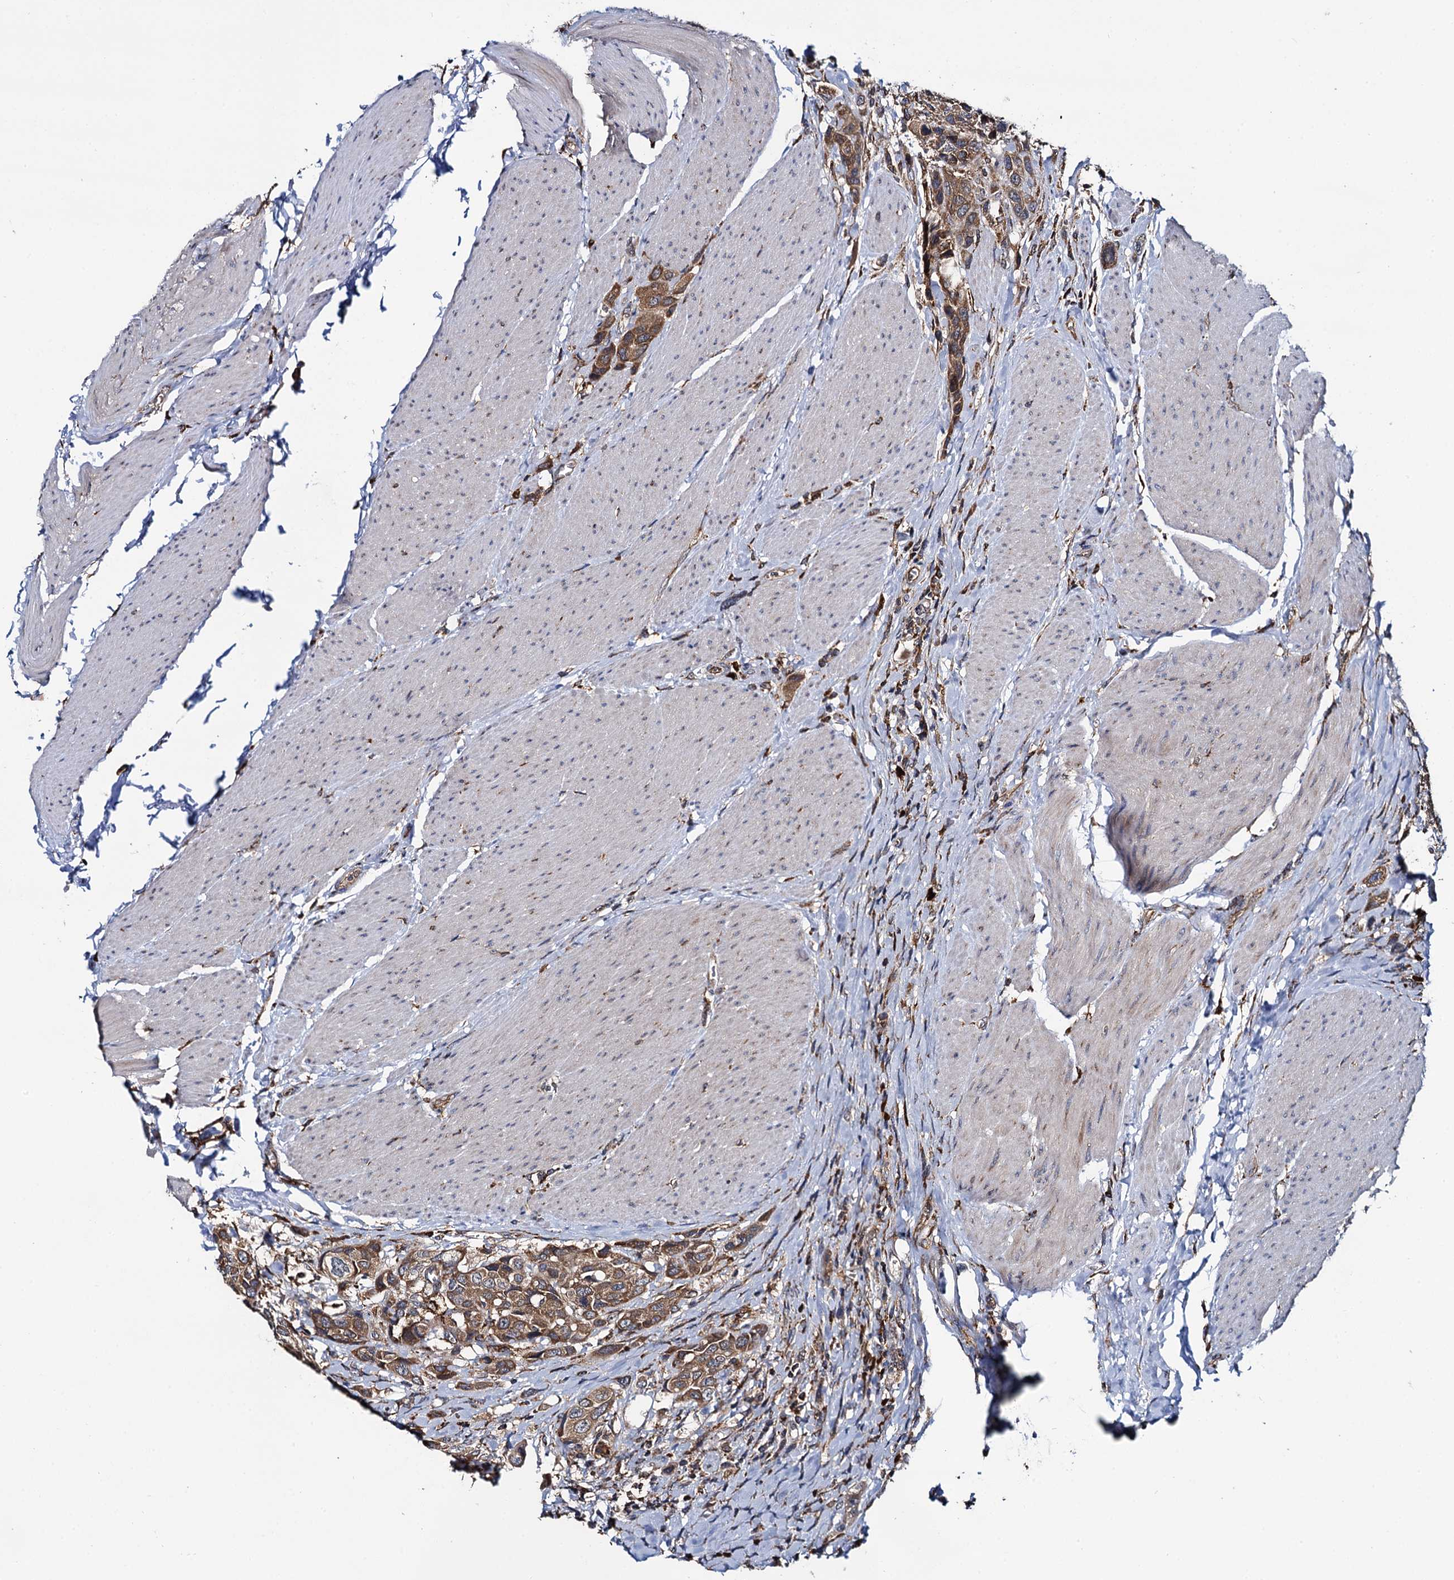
{"staining": {"intensity": "moderate", "quantity": ">75%", "location": "cytoplasmic/membranous"}, "tissue": "urothelial cancer", "cell_type": "Tumor cells", "image_type": "cancer", "snomed": [{"axis": "morphology", "description": "Urothelial carcinoma, High grade"}, {"axis": "topography", "description": "Urinary bladder"}], "caption": "Human urothelial carcinoma (high-grade) stained with a protein marker demonstrates moderate staining in tumor cells.", "gene": "UFM1", "patient": {"sex": "male", "age": 50}}